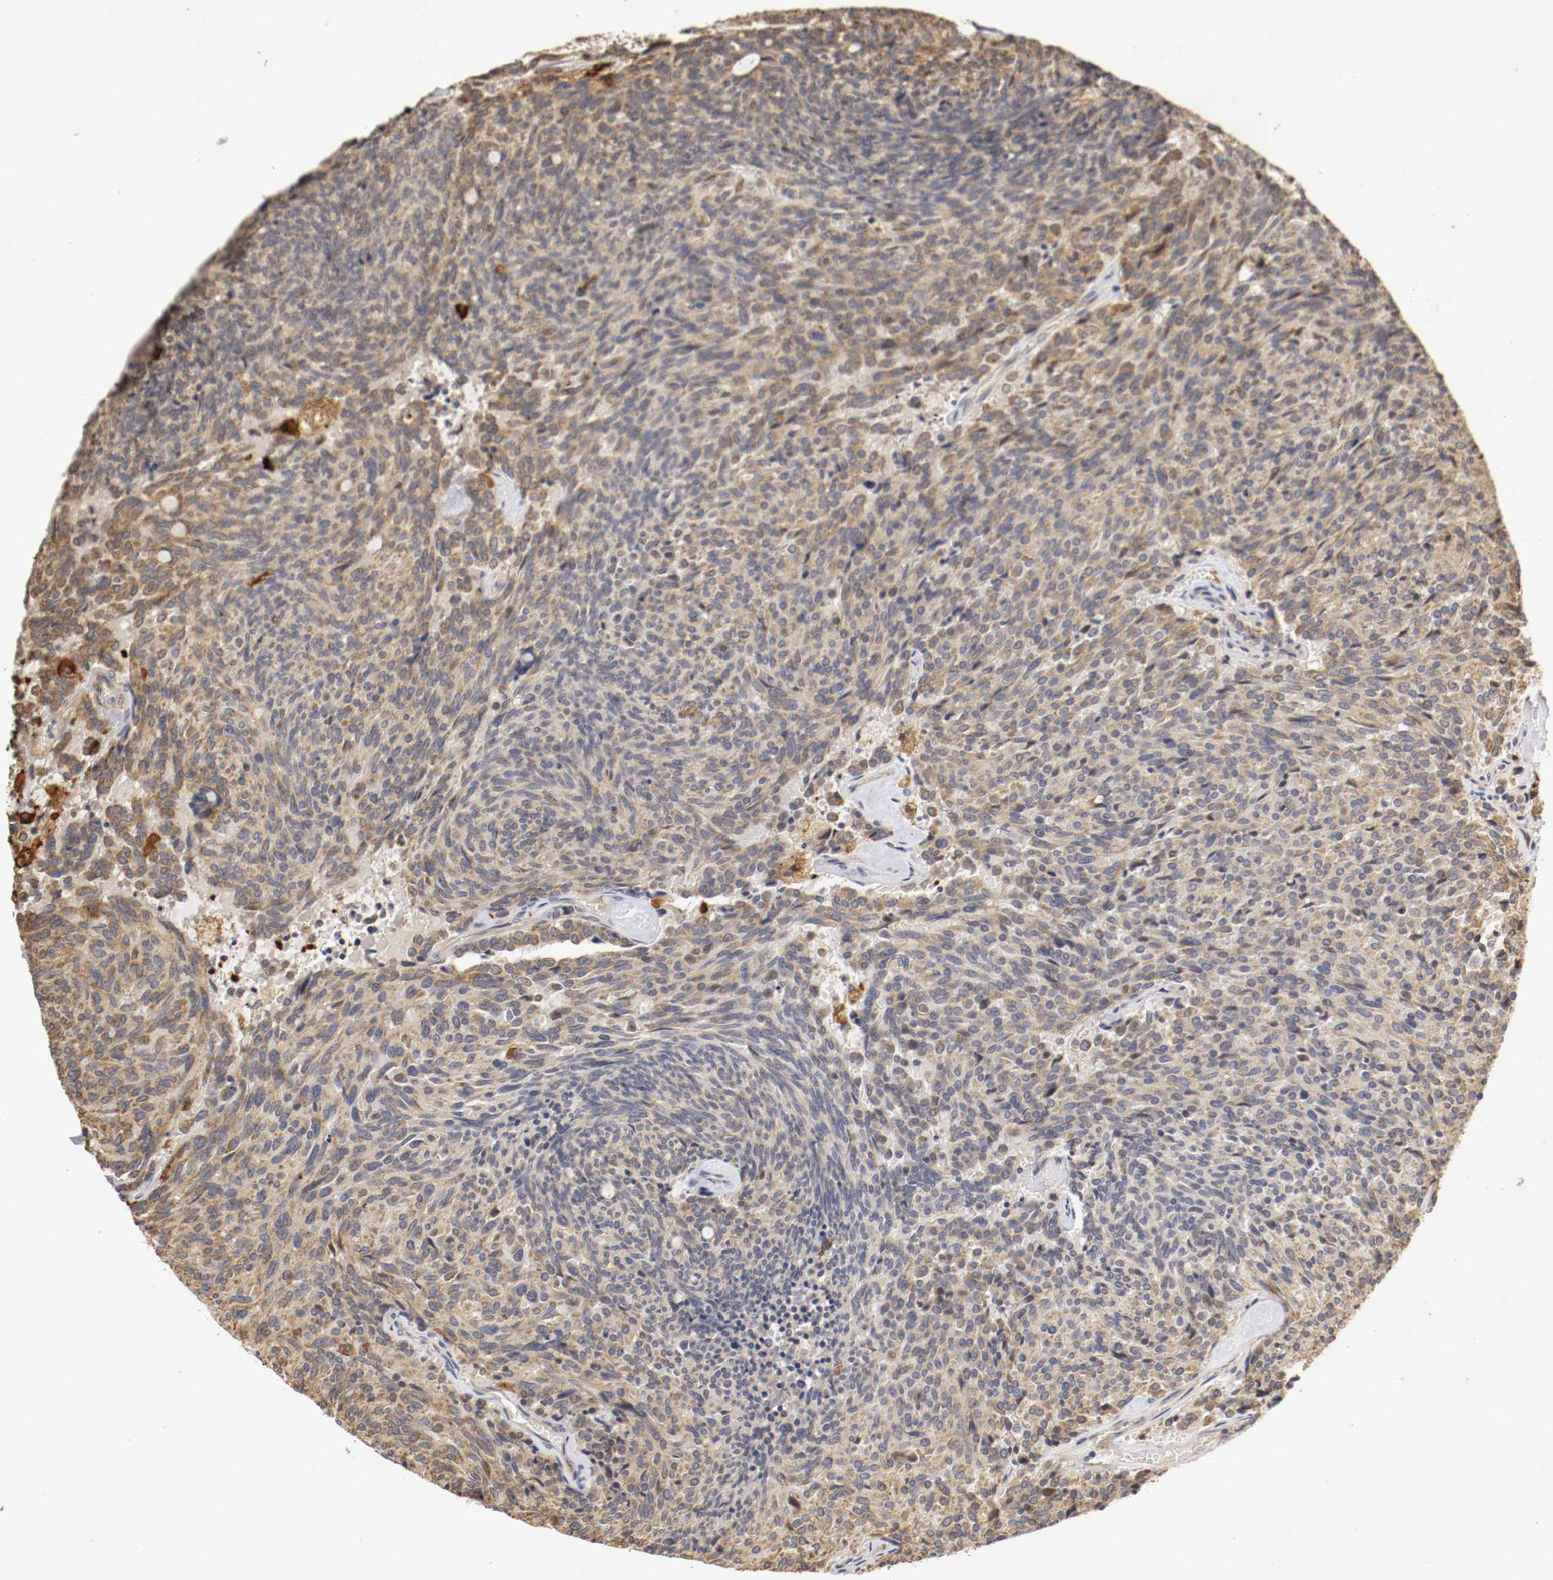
{"staining": {"intensity": "moderate", "quantity": ">75%", "location": "cytoplasmic/membranous"}, "tissue": "carcinoid", "cell_type": "Tumor cells", "image_type": "cancer", "snomed": [{"axis": "morphology", "description": "Carcinoid, malignant, NOS"}, {"axis": "topography", "description": "Pancreas"}], "caption": "A micrograph showing moderate cytoplasmic/membranous positivity in about >75% of tumor cells in carcinoid (malignant), as visualized by brown immunohistochemical staining.", "gene": "VEZT", "patient": {"sex": "female", "age": 54}}